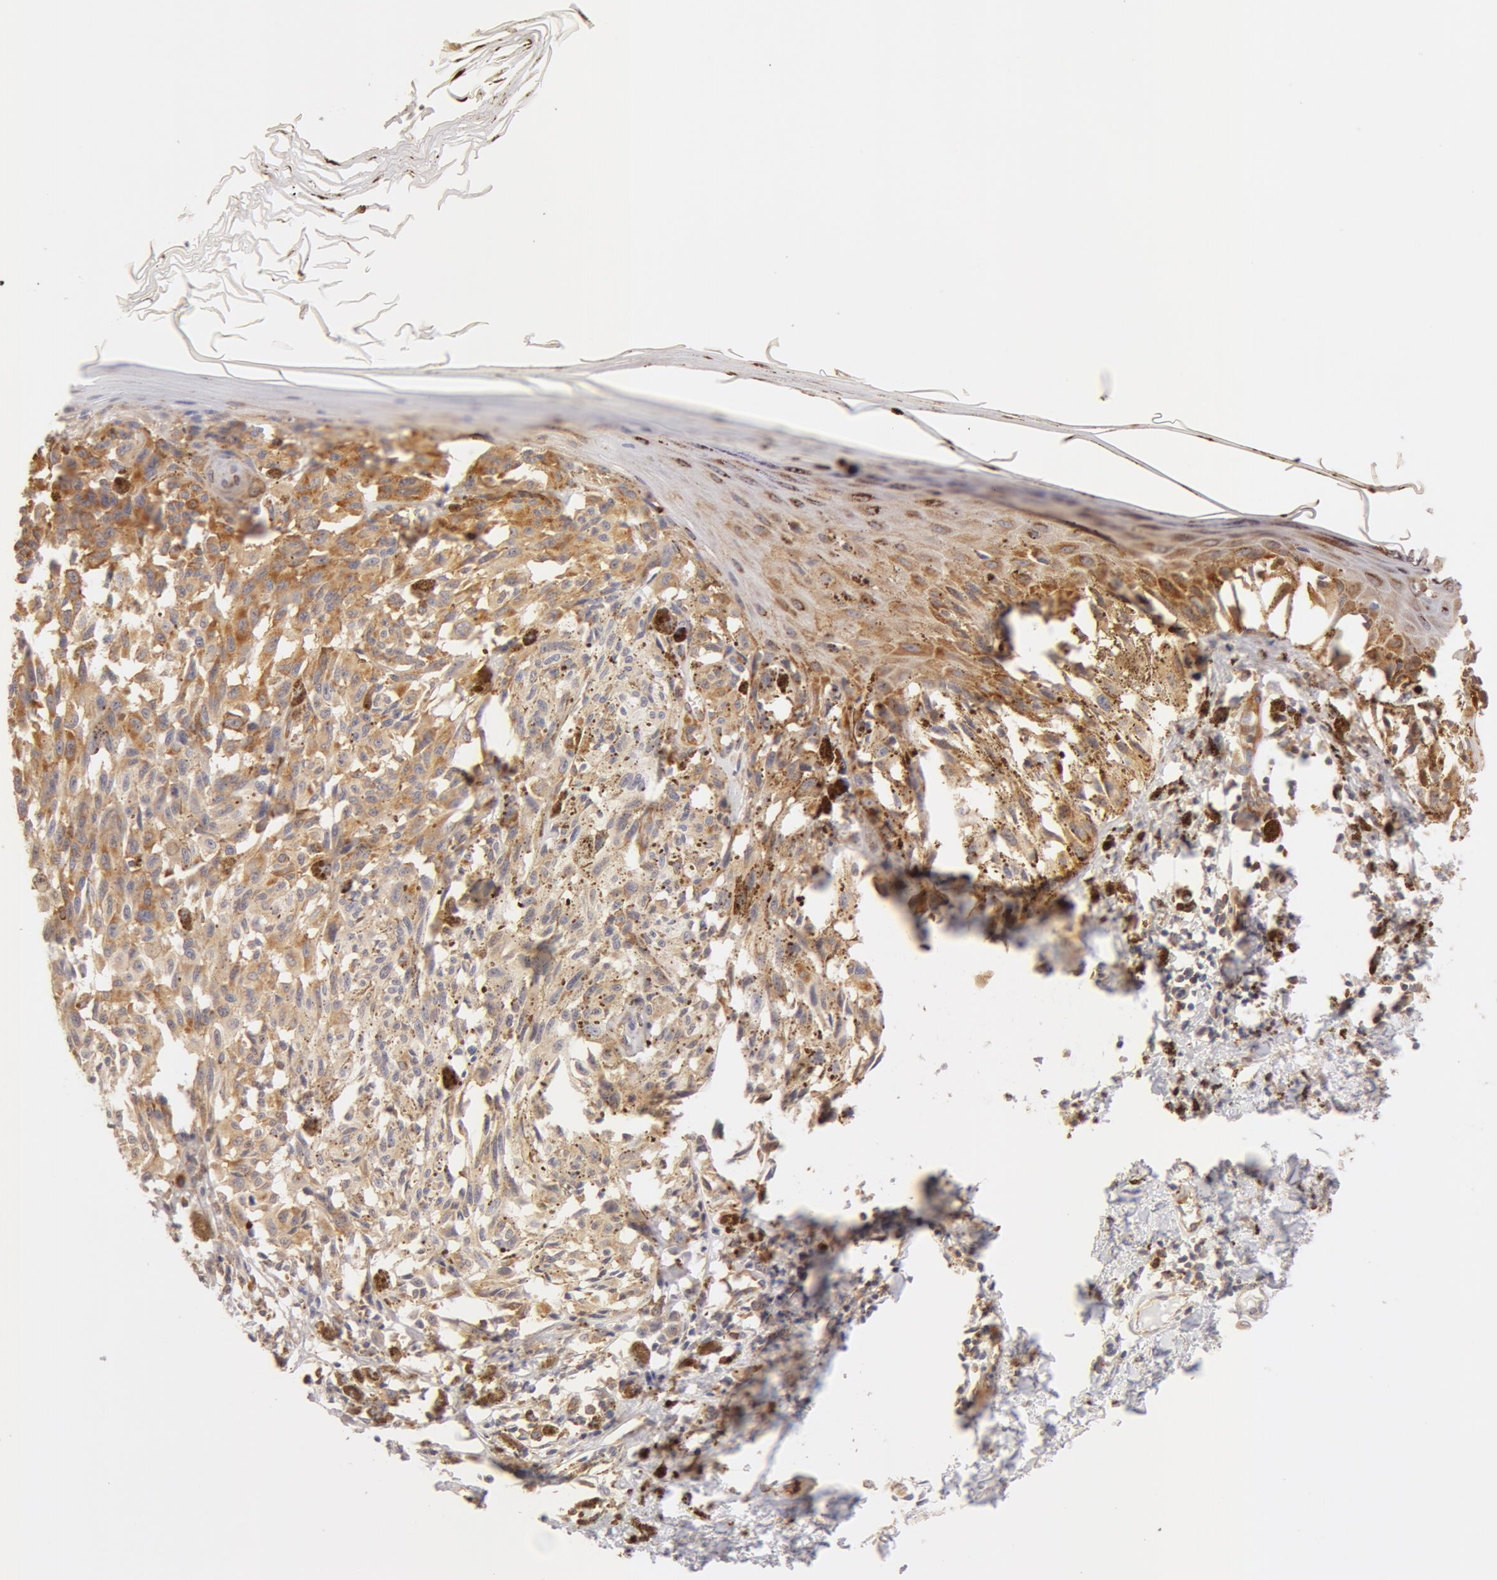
{"staining": {"intensity": "weak", "quantity": ">75%", "location": "cytoplasmic/membranous"}, "tissue": "melanoma", "cell_type": "Tumor cells", "image_type": "cancer", "snomed": [{"axis": "morphology", "description": "Malignant melanoma, NOS"}, {"axis": "topography", "description": "Skin"}], "caption": "Weak cytoplasmic/membranous staining is present in approximately >75% of tumor cells in melanoma.", "gene": "DDX3Y", "patient": {"sex": "female", "age": 72}}